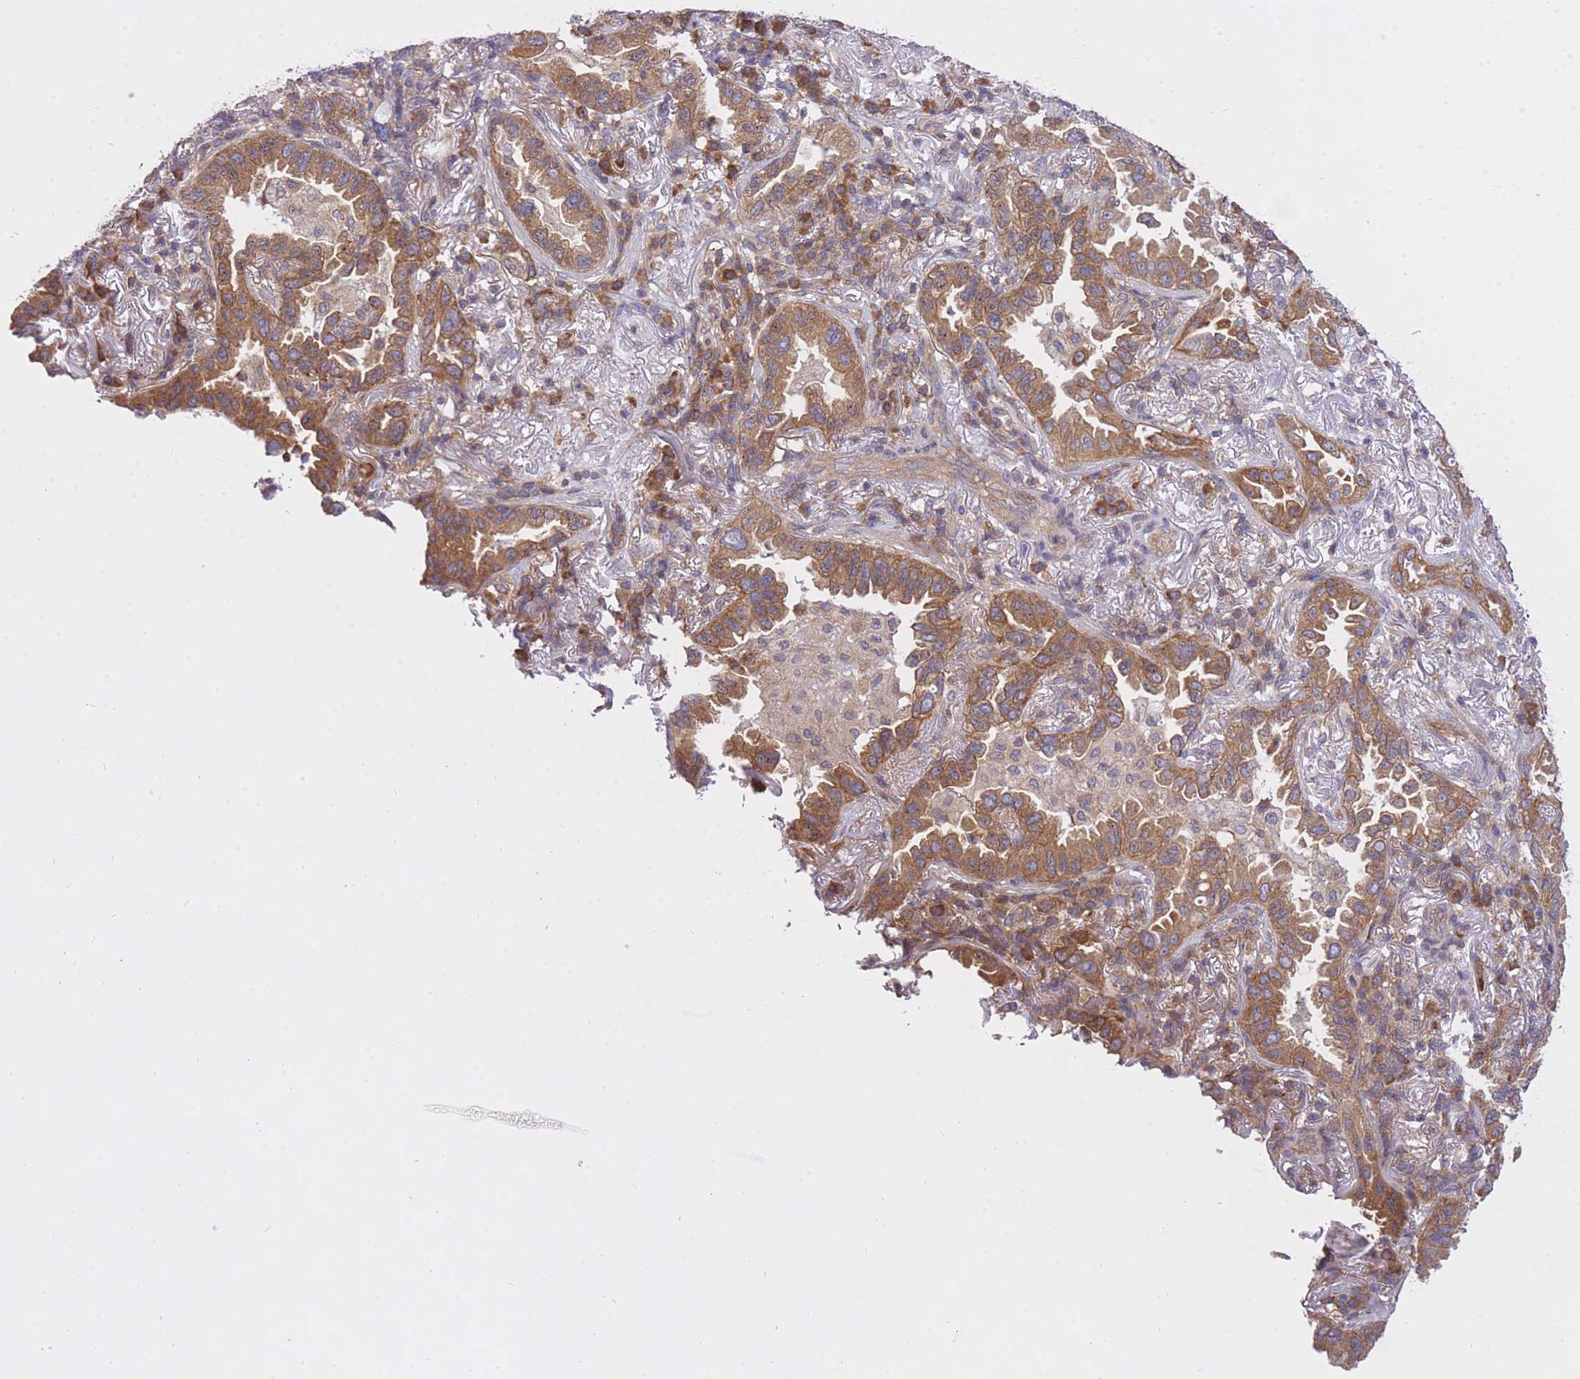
{"staining": {"intensity": "moderate", "quantity": ">75%", "location": "cytoplasmic/membranous"}, "tissue": "lung cancer", "cell_type": "Tumor cells", "image_type": "cancer", "snomed": [{"axis": "morphology", "description": "Adenocarcinoma, NOS"}, {"axis": "topography", "description": "Lung"}], "caption": "Lung adenocarcinoma was stained to show a protein in brown. There is medium levels of moderate cytoplasmic/membranous expression in about >75% of tumor cells.", "gene": "EIF2B2", "patient": {"sex": "female", "age": 69}}